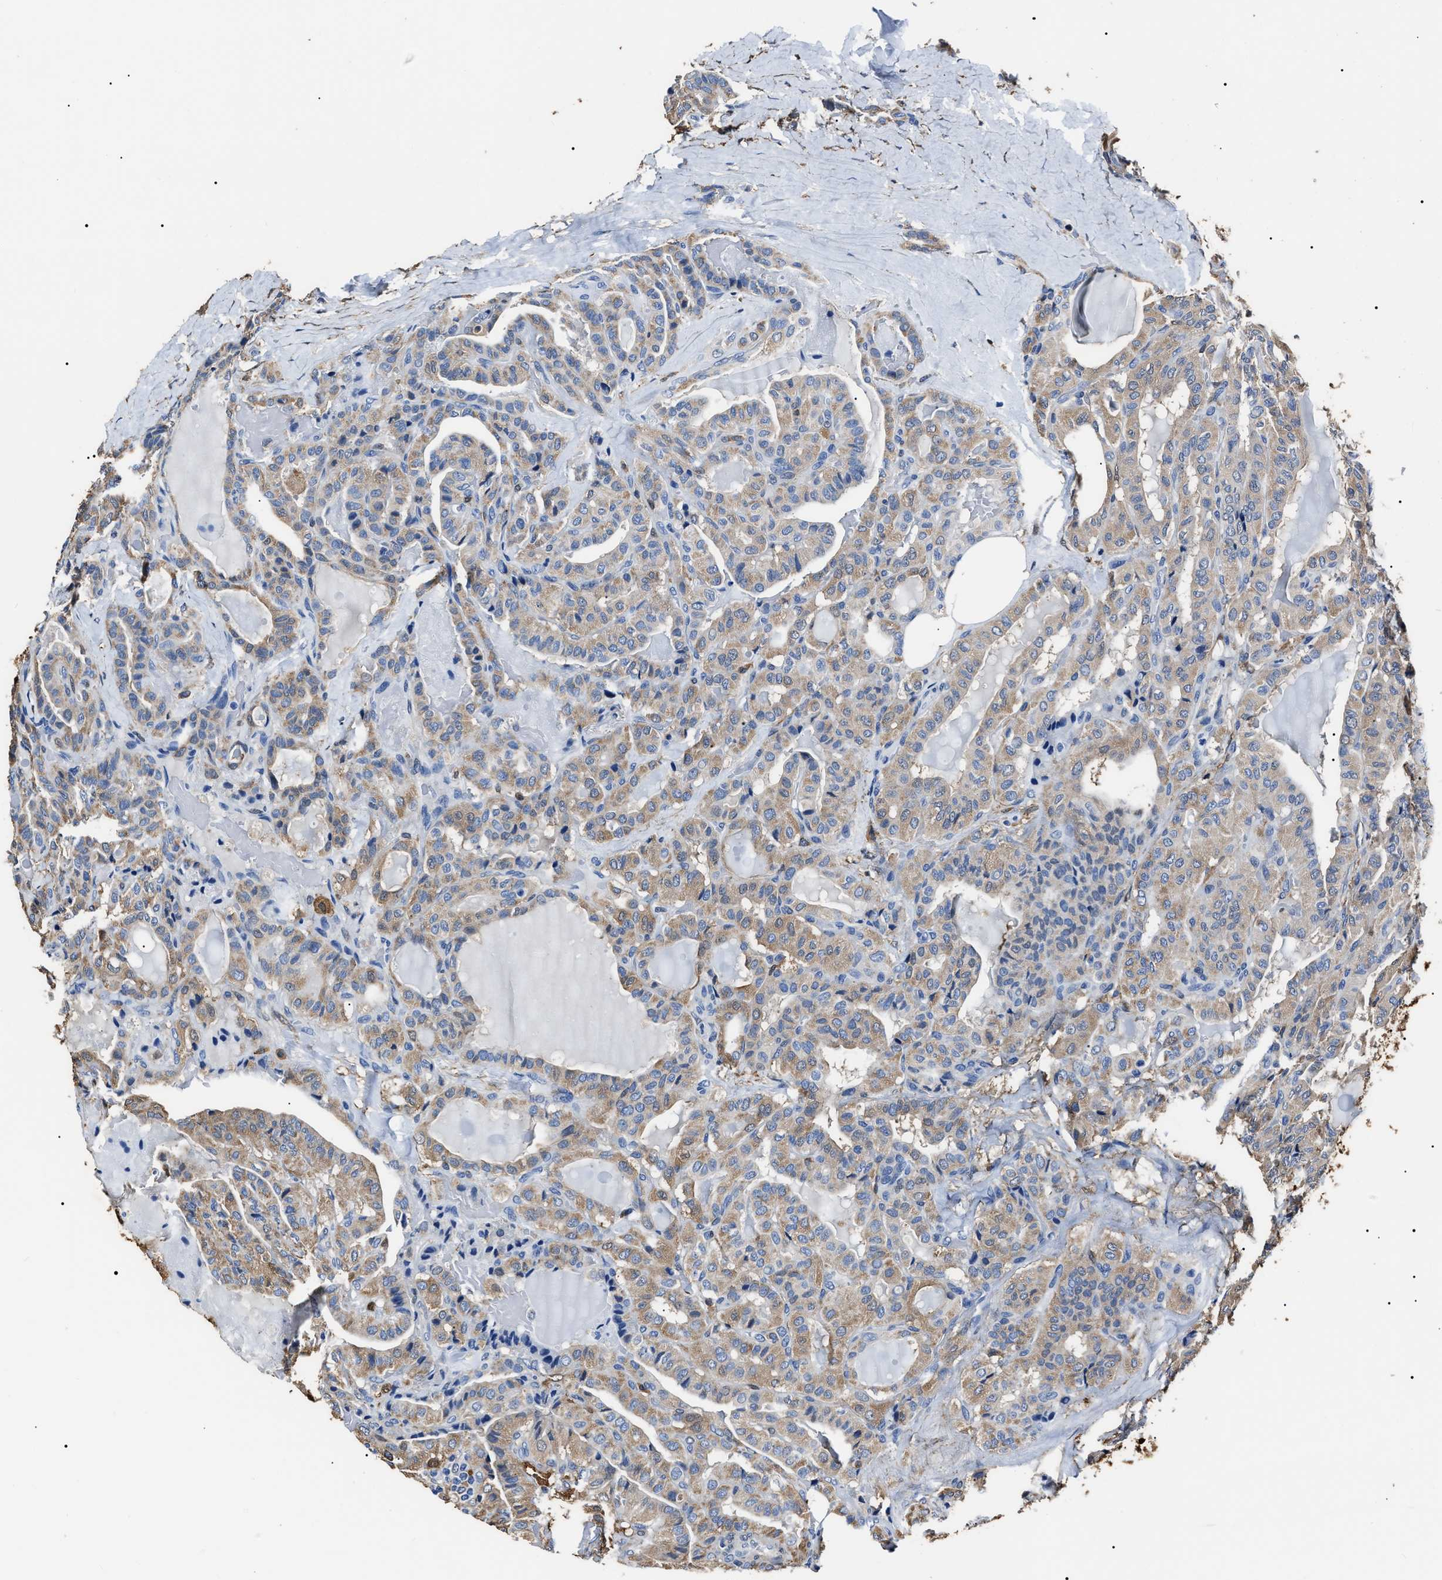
{"staining": {"intensity": "weak", "quantity": ">75%", "location": "cytoplasmic/membranous"}, "tissue": "thyroid cancer", "cell_type": "Tumor cells", "image_type": "cancer", "snomed": [{"axis": "morphology", "description": "Papillary adenocarcinoma, NOS"}, {"axis": "topography", "description": "Thyroid gland"}], "caption": "Papillary adenocarcinoma (thyroid) tissue exhibits weak cytoplasmic/membranous staining in approximately >75% of tumor cells", "gene": "ALDH1A1", "patient": {"sex": "male", "age": 77}}